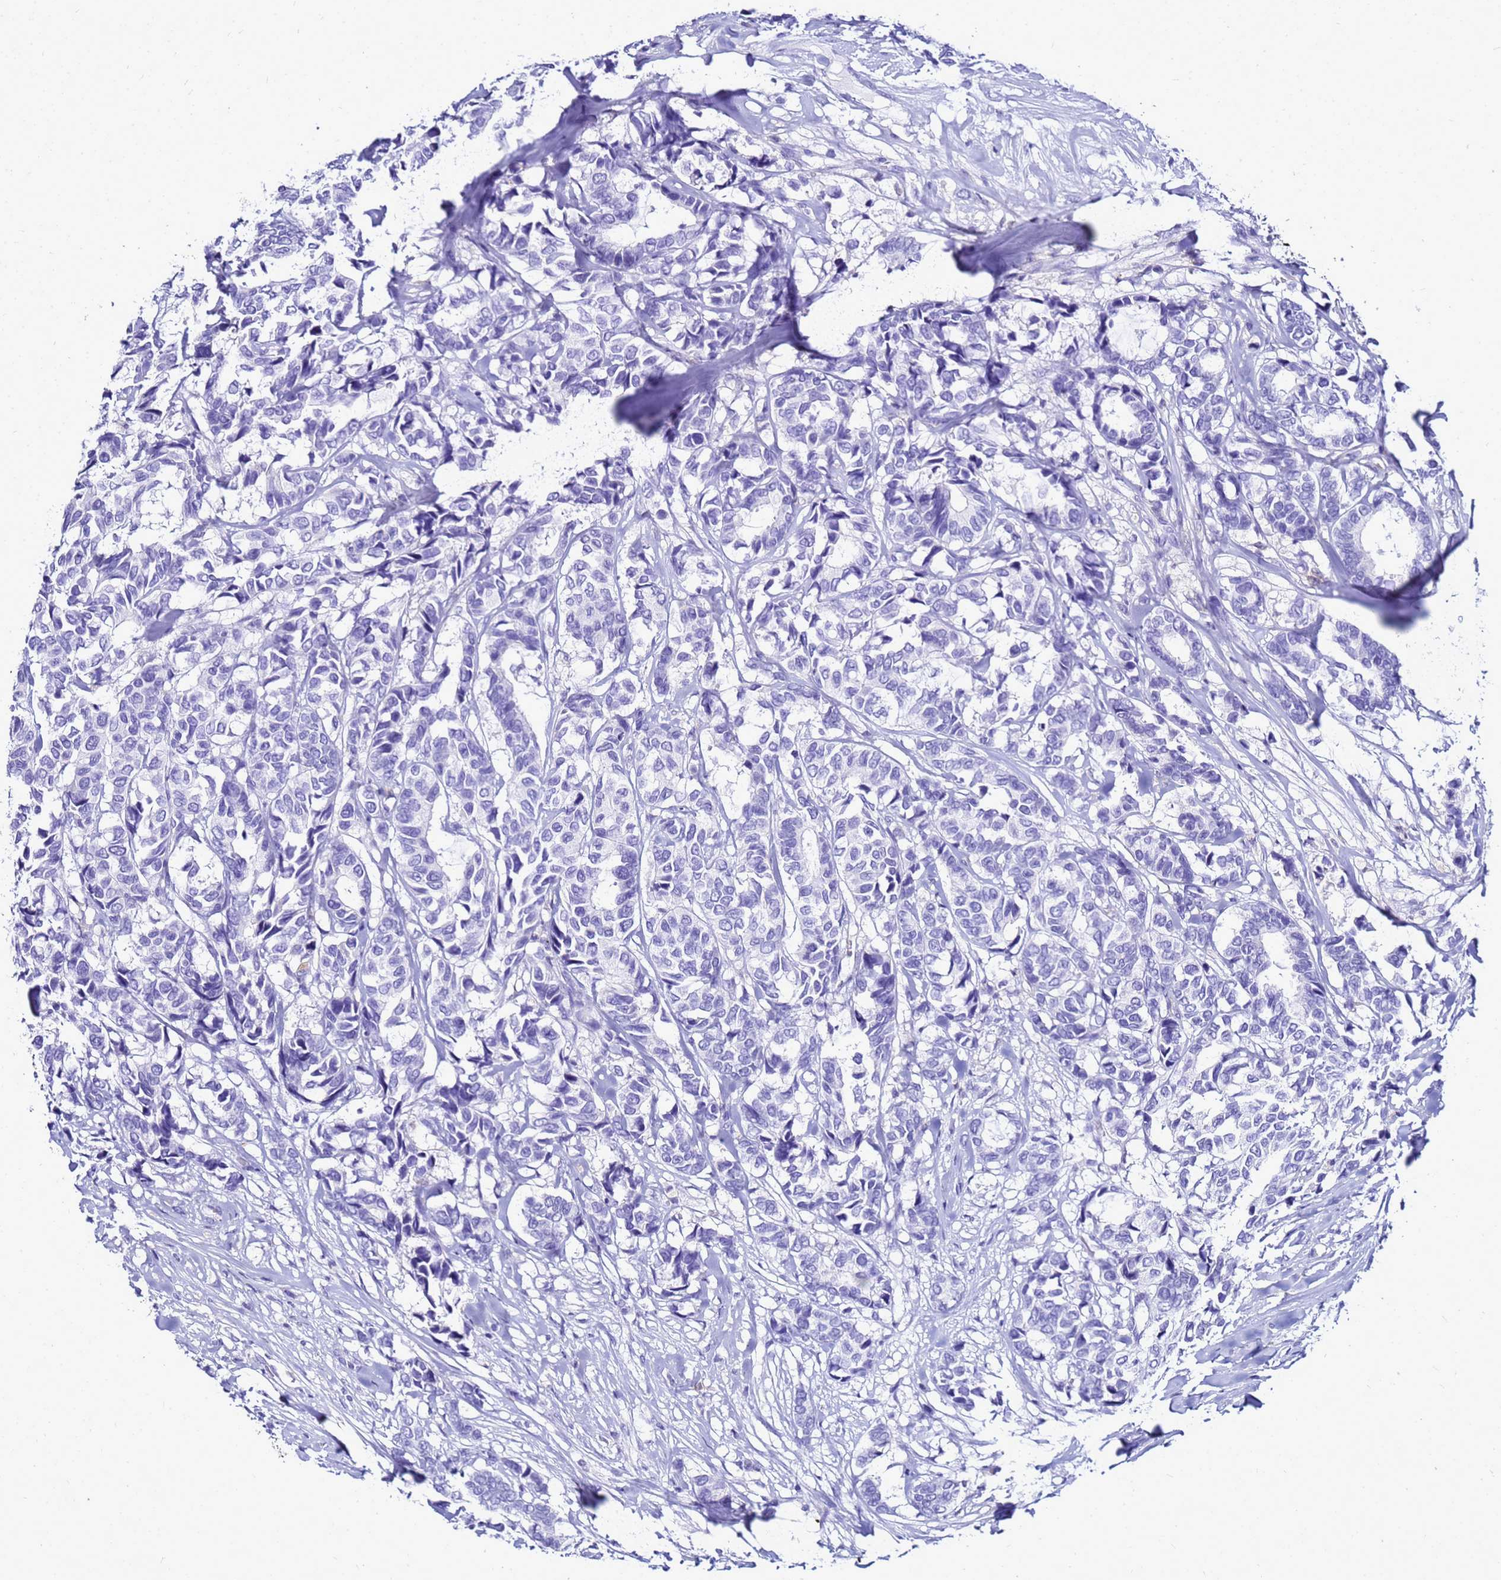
{"staining": {"intensity": "negative", "quantity": "none", "location": "none"}, "tissue": "breast cancer", "cell_type": "Tumor cells", "image_type": "cancer", "snomed": [{"axis": "morphology", "description": "Duct carcinoma"}, {"axis": "topography", "description": "Breast"}], "caption": "This is an immunohistochemistry photomicrograph of human breast infiltrating ductal carcinoma. There is no positivity in tumor cells.", "gene": "CSTA", "patient": {"sex": "female", "age": 87}}